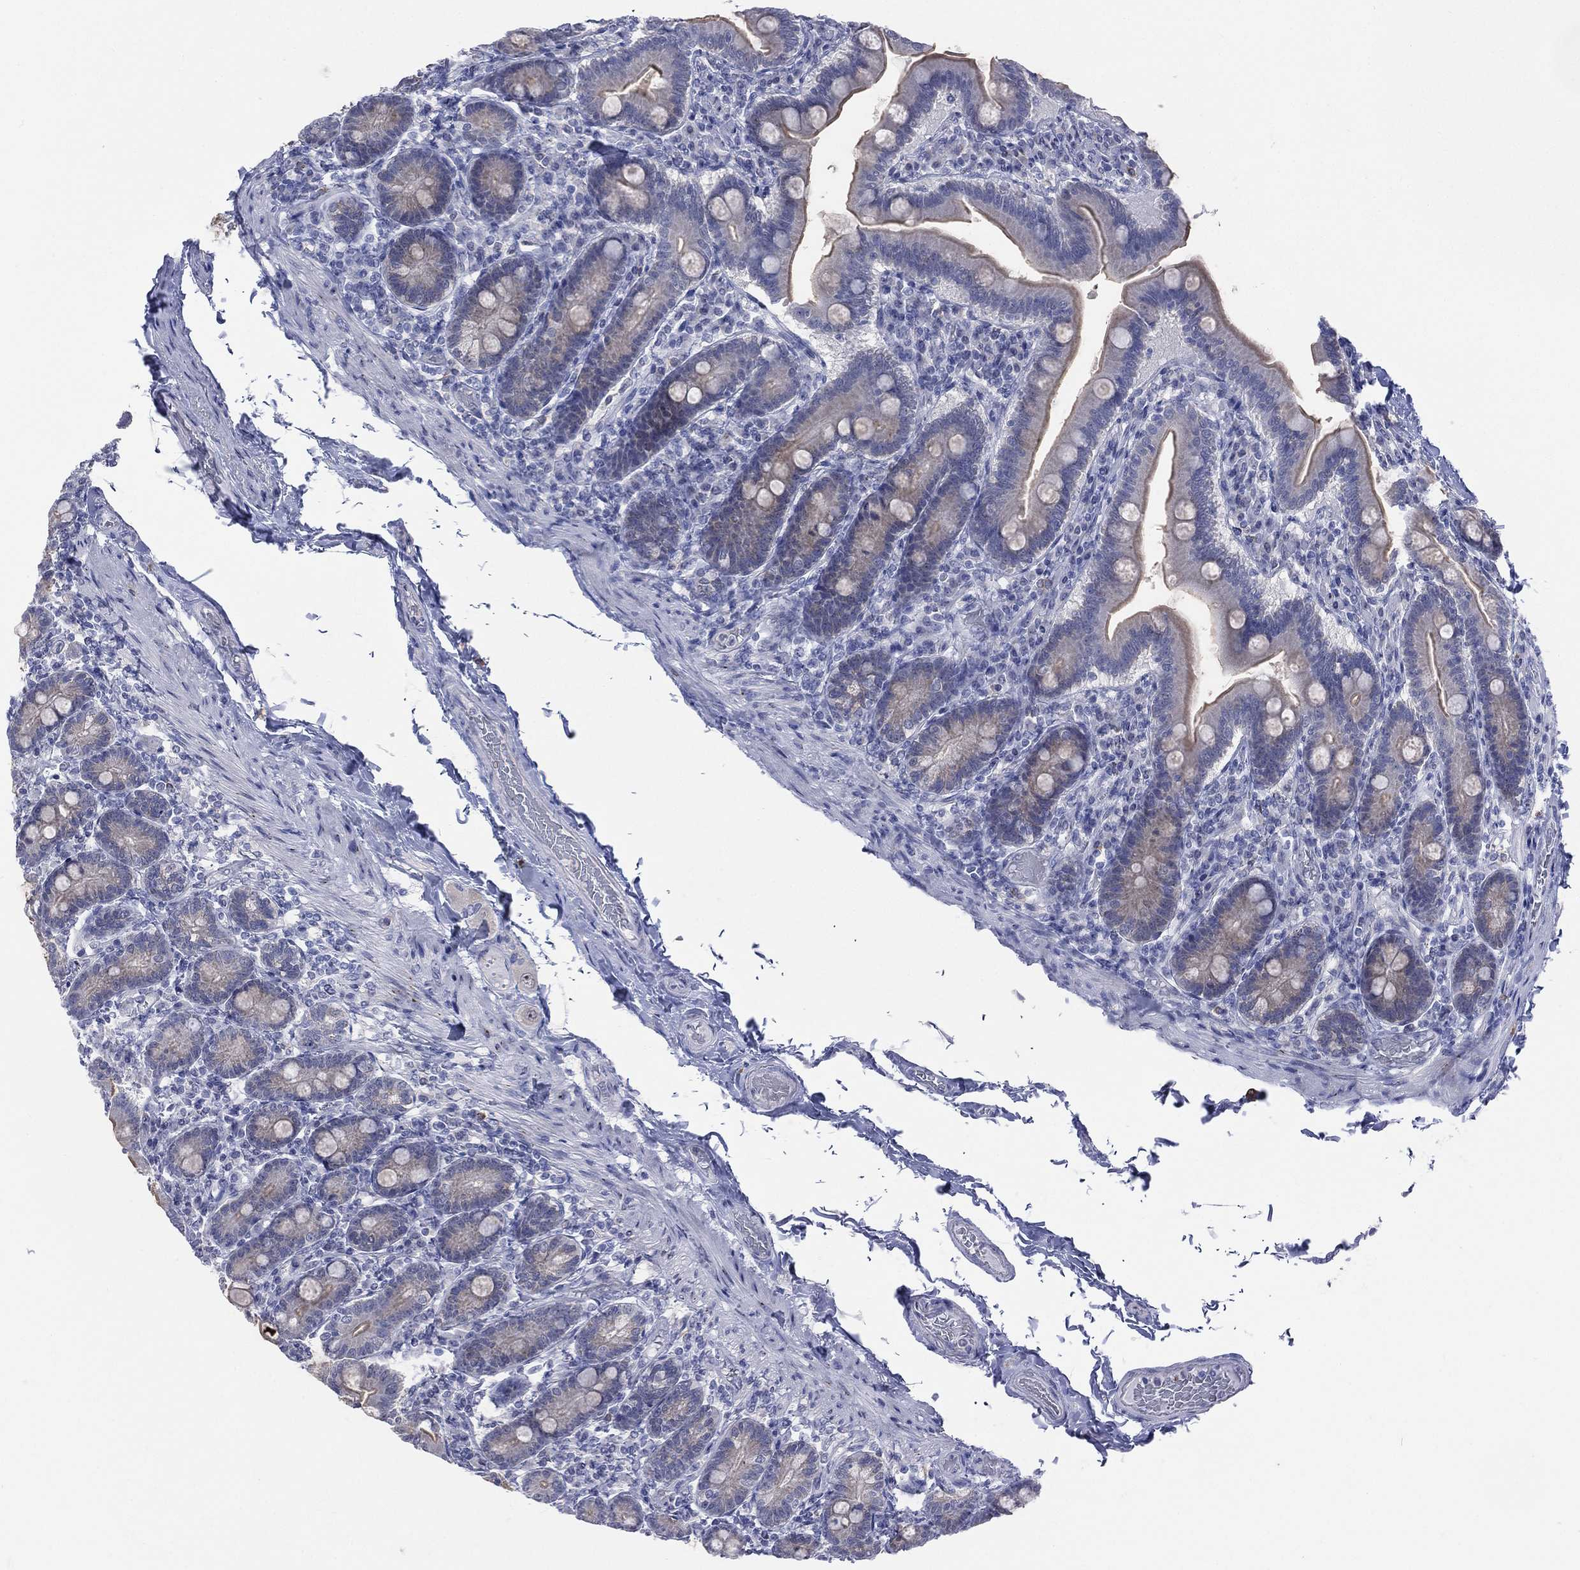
{"staining": {"intensity": "negative", "quantity": "none", "location": "none"}, "tissue": "small intestine", "cell_type": "Glandular cells", "image_type": "normal", "snomed": [{"axis": "morphology", "description": "Normal tissue, NOS"}, {"axis": "topography", "description": "Small intestine"}], "caption": "High power microscopy micrograph of an immunohistochemistry photomicrograph of normal small intestine, revealing no significant expression in glandular cells.", "gene": "AKAP3", "patient": {"sex": "male", "age": 66}}